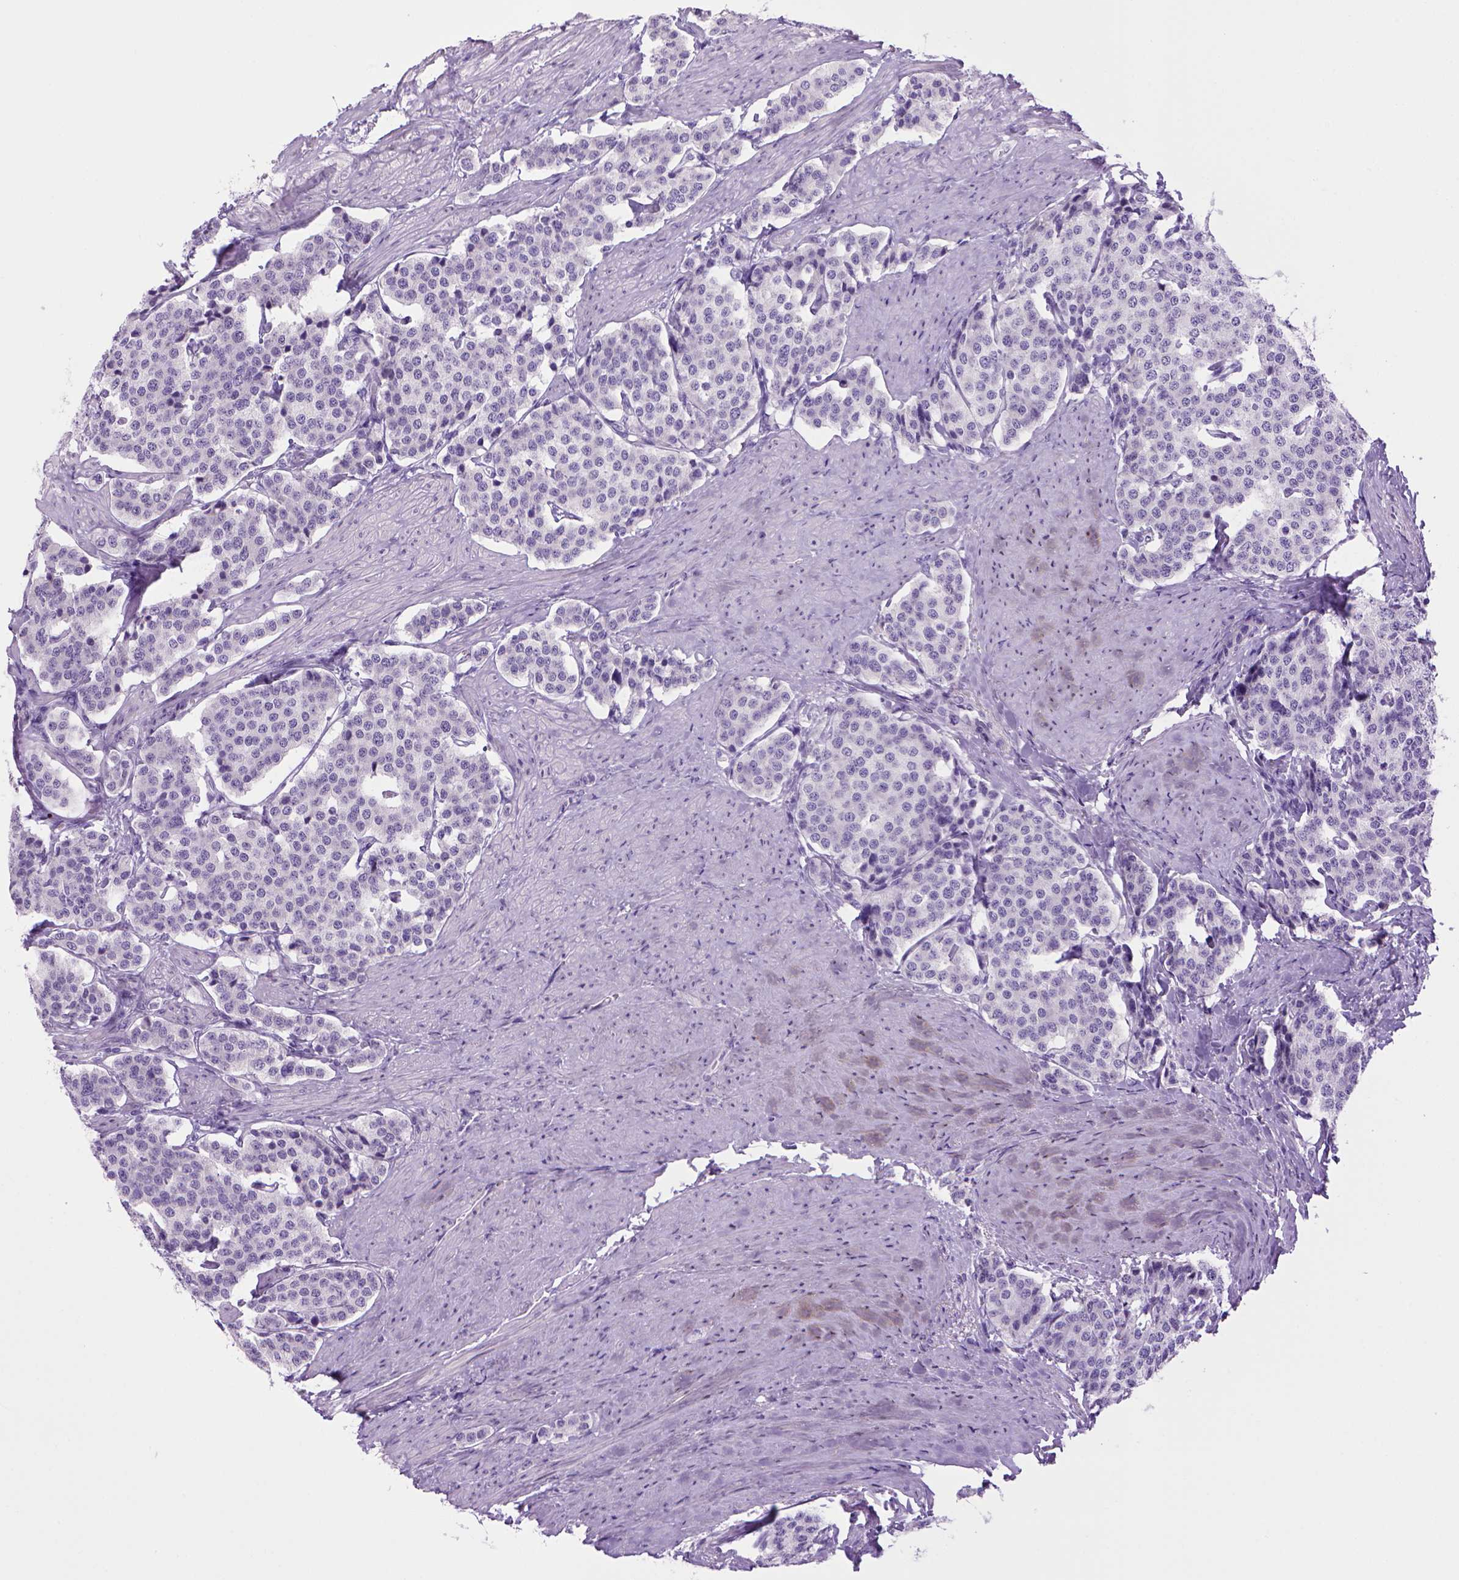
{"staining": {"intensity": "negative", "quantity": "none", "location": "none"}, "tissue": "carcinoid", "cell_type": "Tumor cells", "image_type": "cancer", "snomed": [{"axis": "morphology", "description": "Carcinoid, malignant, NOS"}, {"axis": "topography", "description": "Small intestine"}], "caption": "An immunohistochemistry (IHC) micrograph of carcinoid is shown. There is no staining in tumor cells of carcinoid.", "gene": "SGCG", "patient": {"sex": "female", "age": 58}}